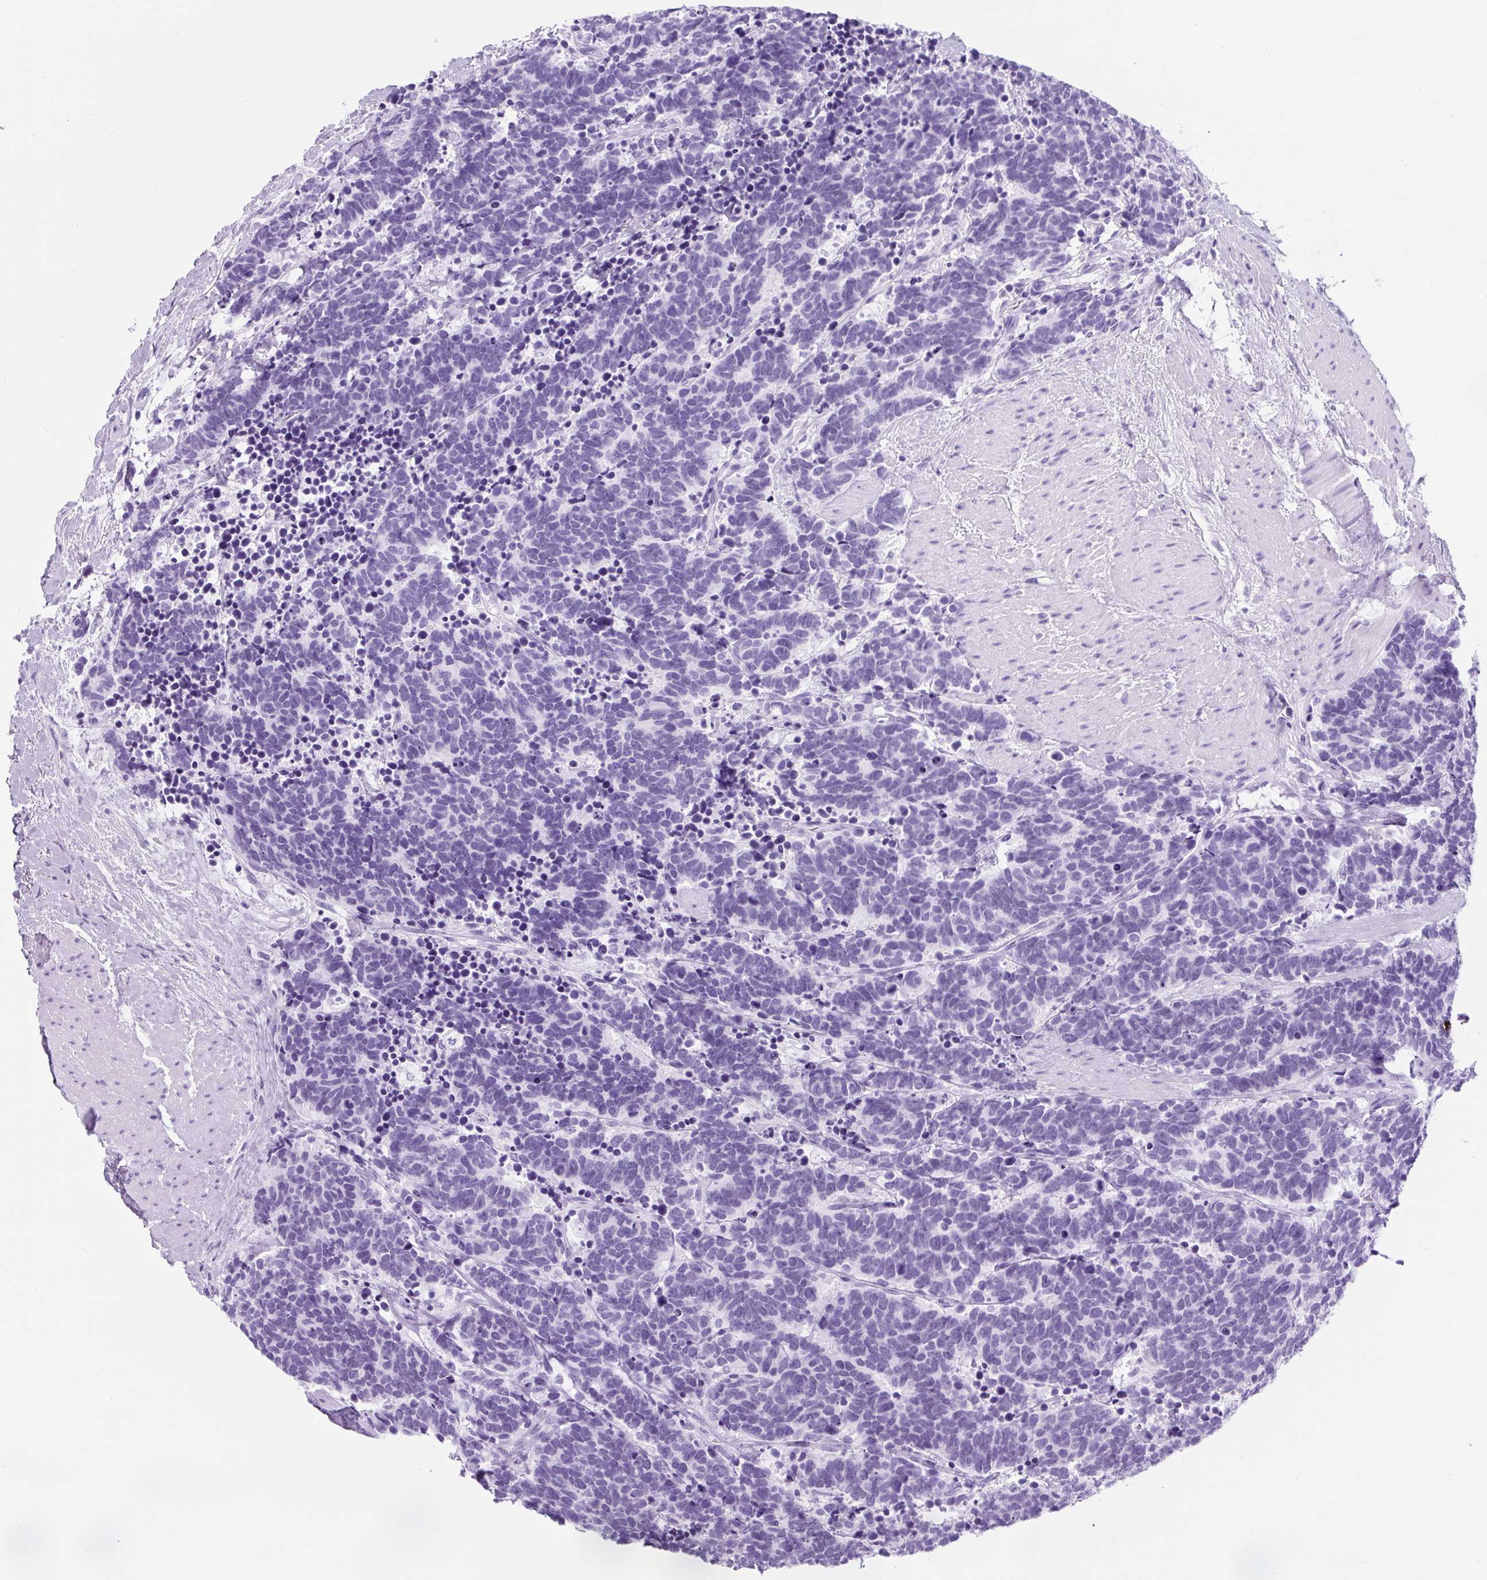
{"staining": {"intensity": "negative", "quantity": "none", "location": "none"}, "tissue": "carcinoid", "cell_type": "Tumor cells", "image_type": "cancer", "snomed": [{"axis": "morphology", "description": "Carcinoma, NOS"}, {"axis": "morphology", "description": "Carcinoid, malignant, NOS"}, {"axis": "topography", "description": "Prostate"}], "caption": "This is a histopathology image of immunohistochemistry (IHC) staining of carcinoma, which shows no staining in tumor cells. (Brightfield microscopy of DAB immunohistochemistry (IHC) at high magnification).", "gene": "RYBP", "patient": {"sex": "male", "age": 57}}